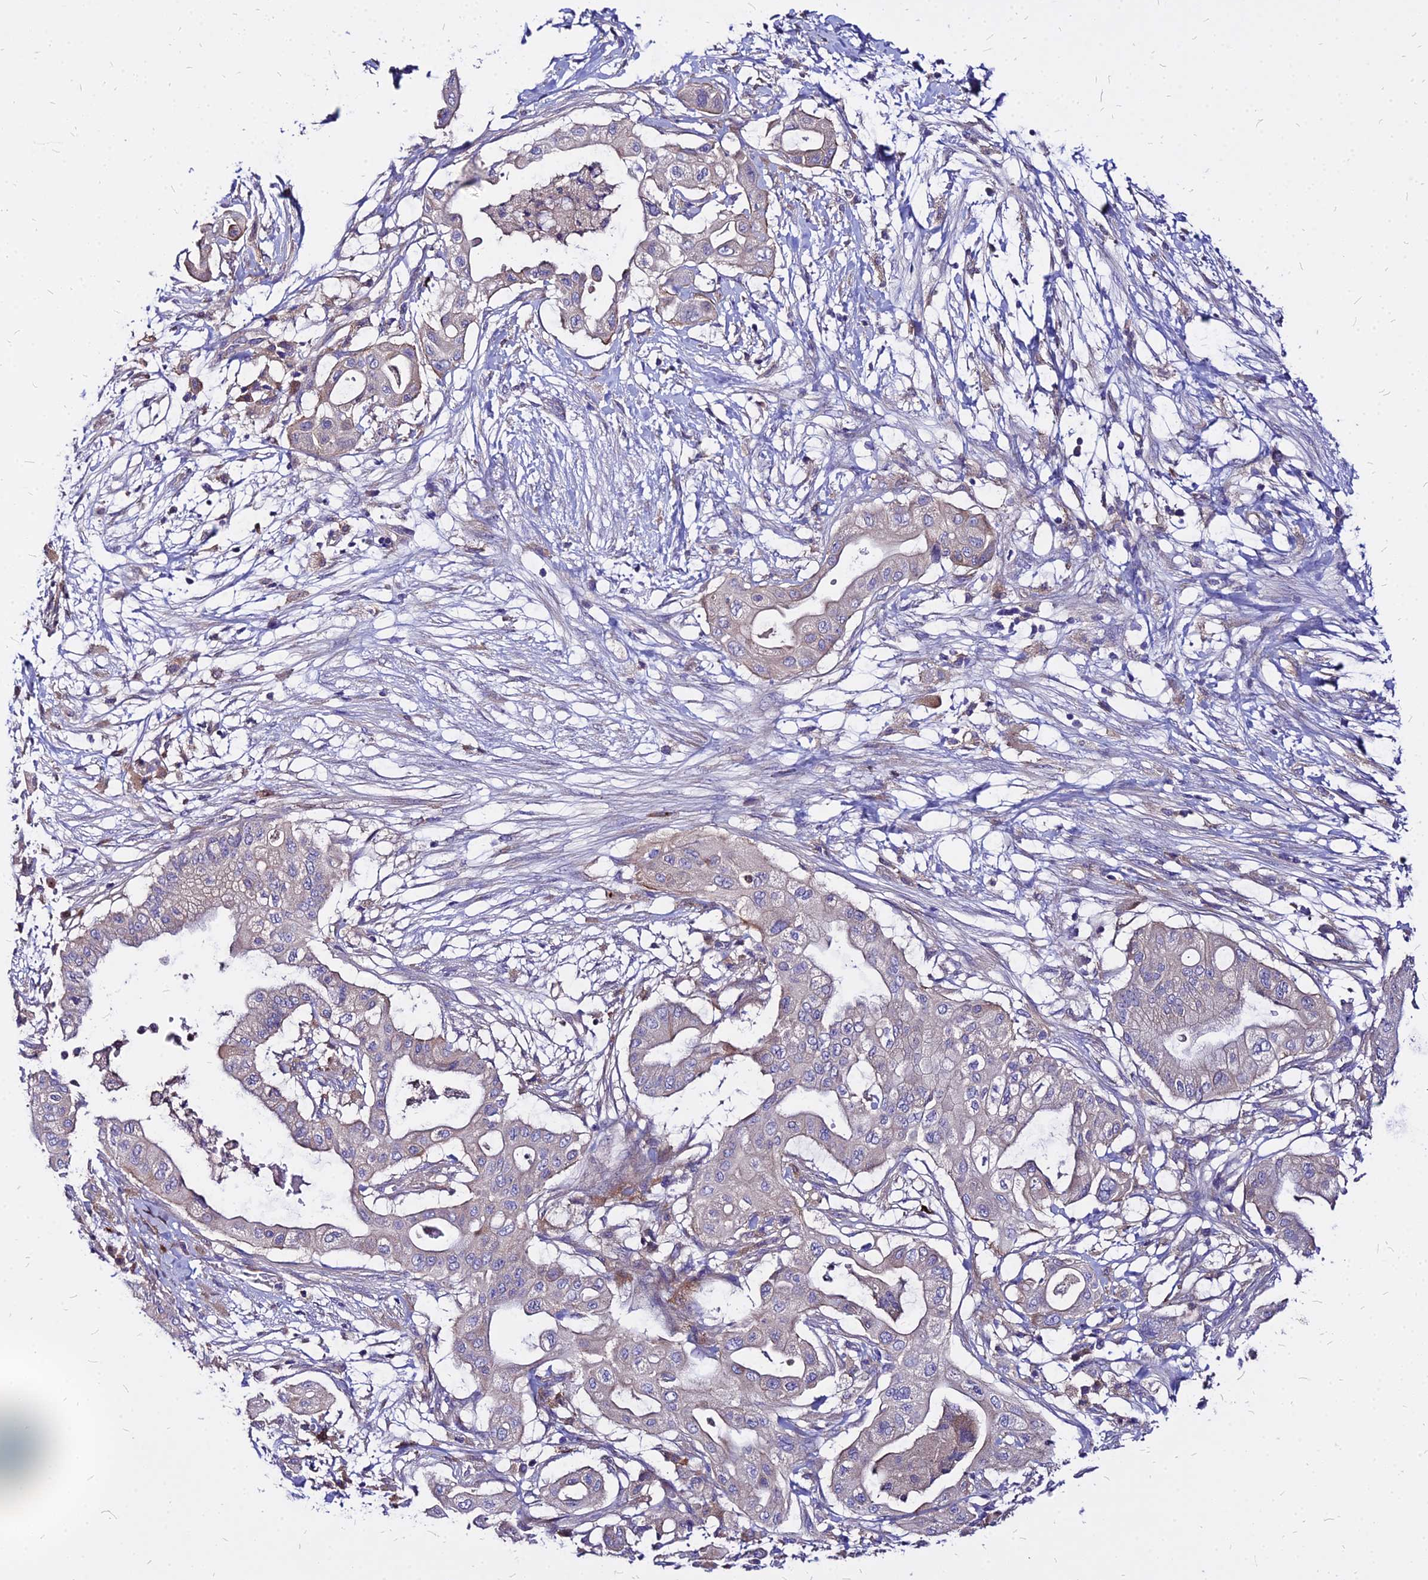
{"staining": {"intensity": "weak", "quantity": "<25%", "location": "cytoplasmic/membranous"}, "tissue": "pancreatic cancer", "cell_type": "Tumor cells", "image_type": "cancer", "snomed": [{"axis": "morphology", "description": "Adenocarcinoma, NOS"}, {"axis": "topography", "description": "Pancreas"}], "caption": "A high-resolution histopathology image shows IHC staining of pancreatic cancer, which displays no significant expression in tumor cells.", "gene": "COMMD10", "patient": {"sex": "male", "age": 68}}